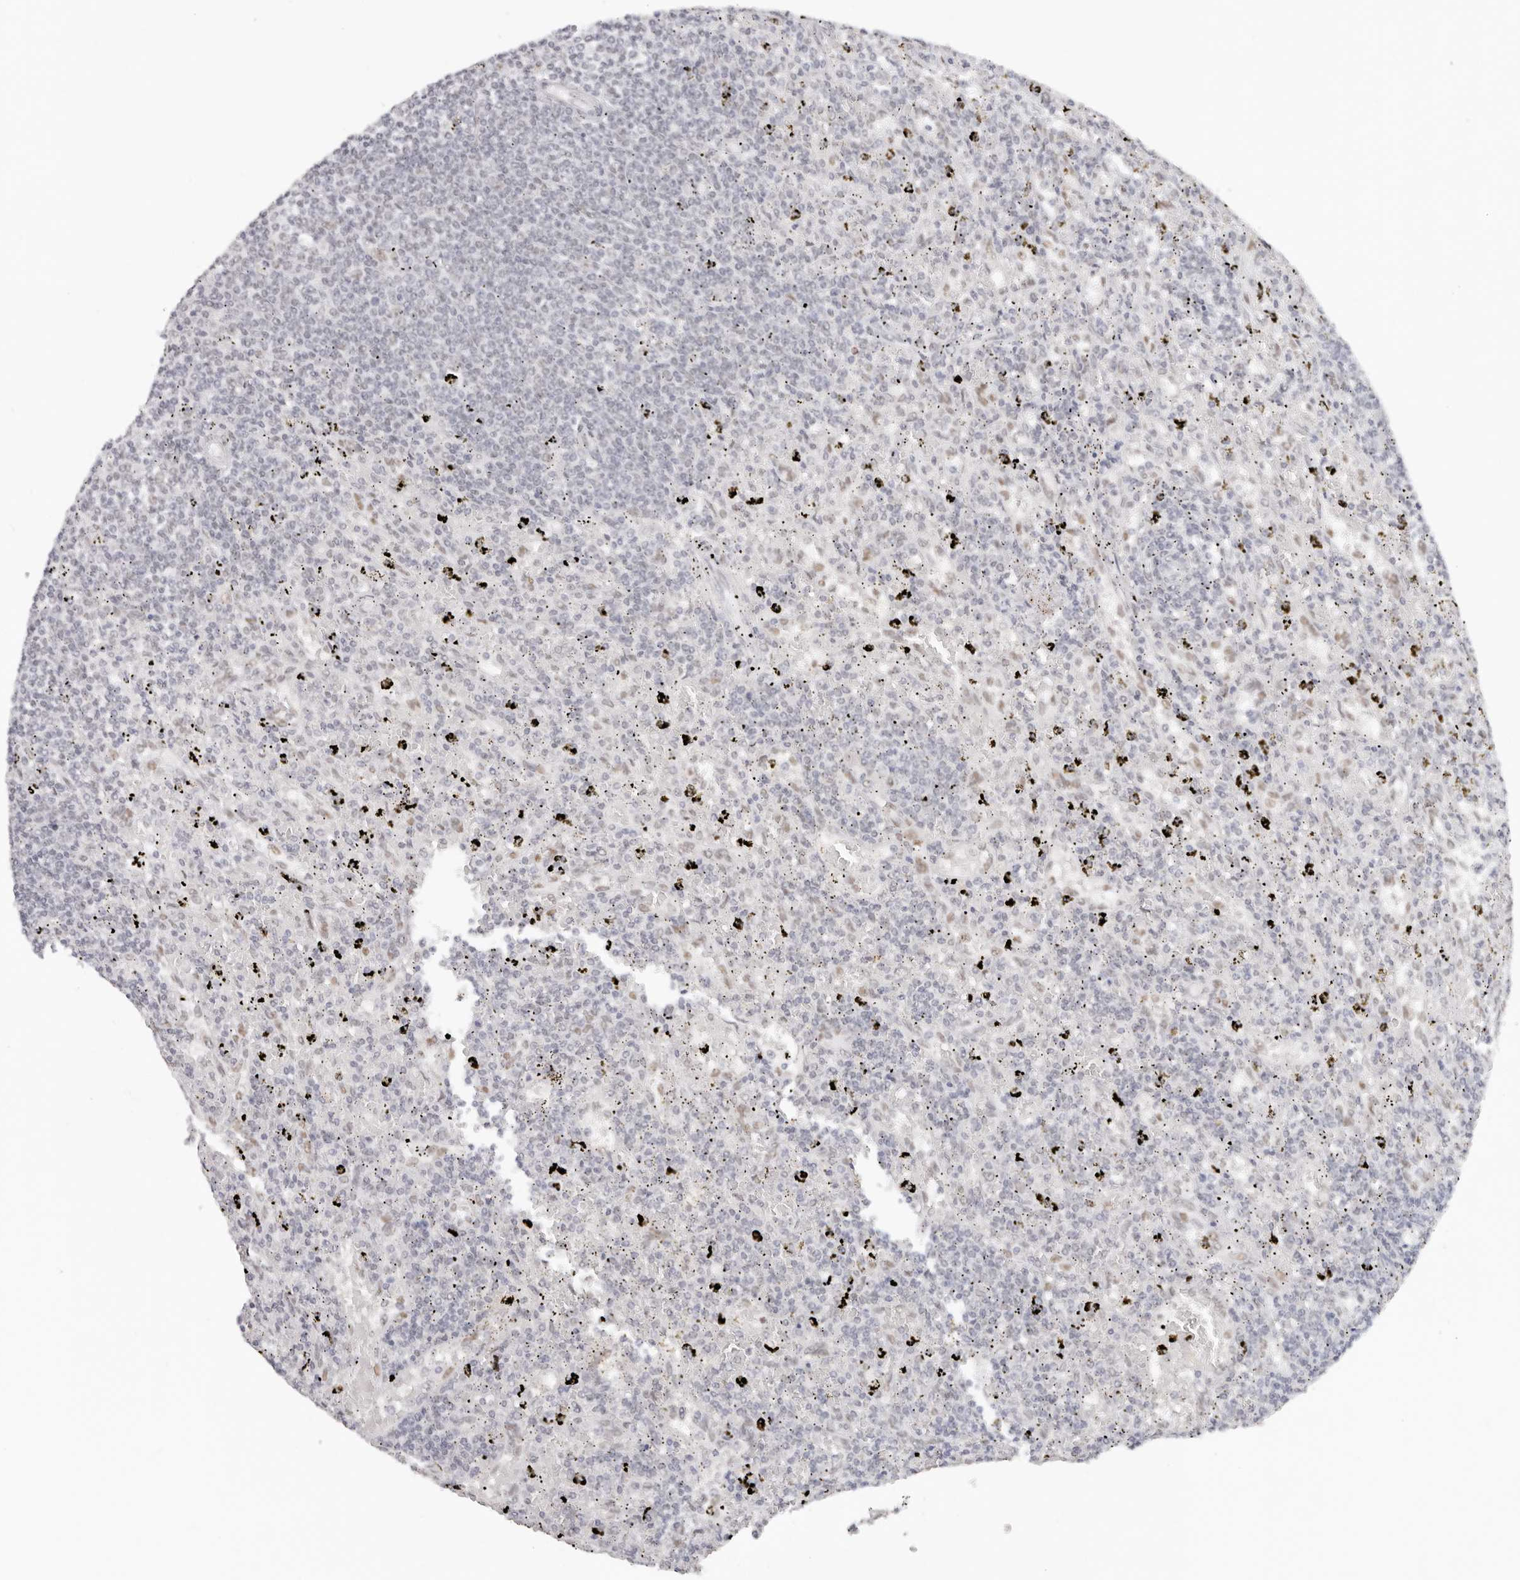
{"staining": {"intensity": "negative", "quantity": "none", "location": "none"}, "tissue": "lymphoma", "cell_type": "Tumor cells", "image_type": "cancer", "snomed": [{"axis": "morphology", "description": "Malignant lymphoma, non-Hodgkin's type, Low grade"}, {"axis": "topography", "description": "Spleen"}], "caption": "This is a micrograph of immunohistochemistry staining of lymphoma, which shows no staining in tumor cells. (Brightfield microscopy of DAB (3,3'-diaminobenzidine) immunohistochemistry (IHC) at high magnification).", "gene": "LARP7", "patient": {"sex": "male", "age": 76}}